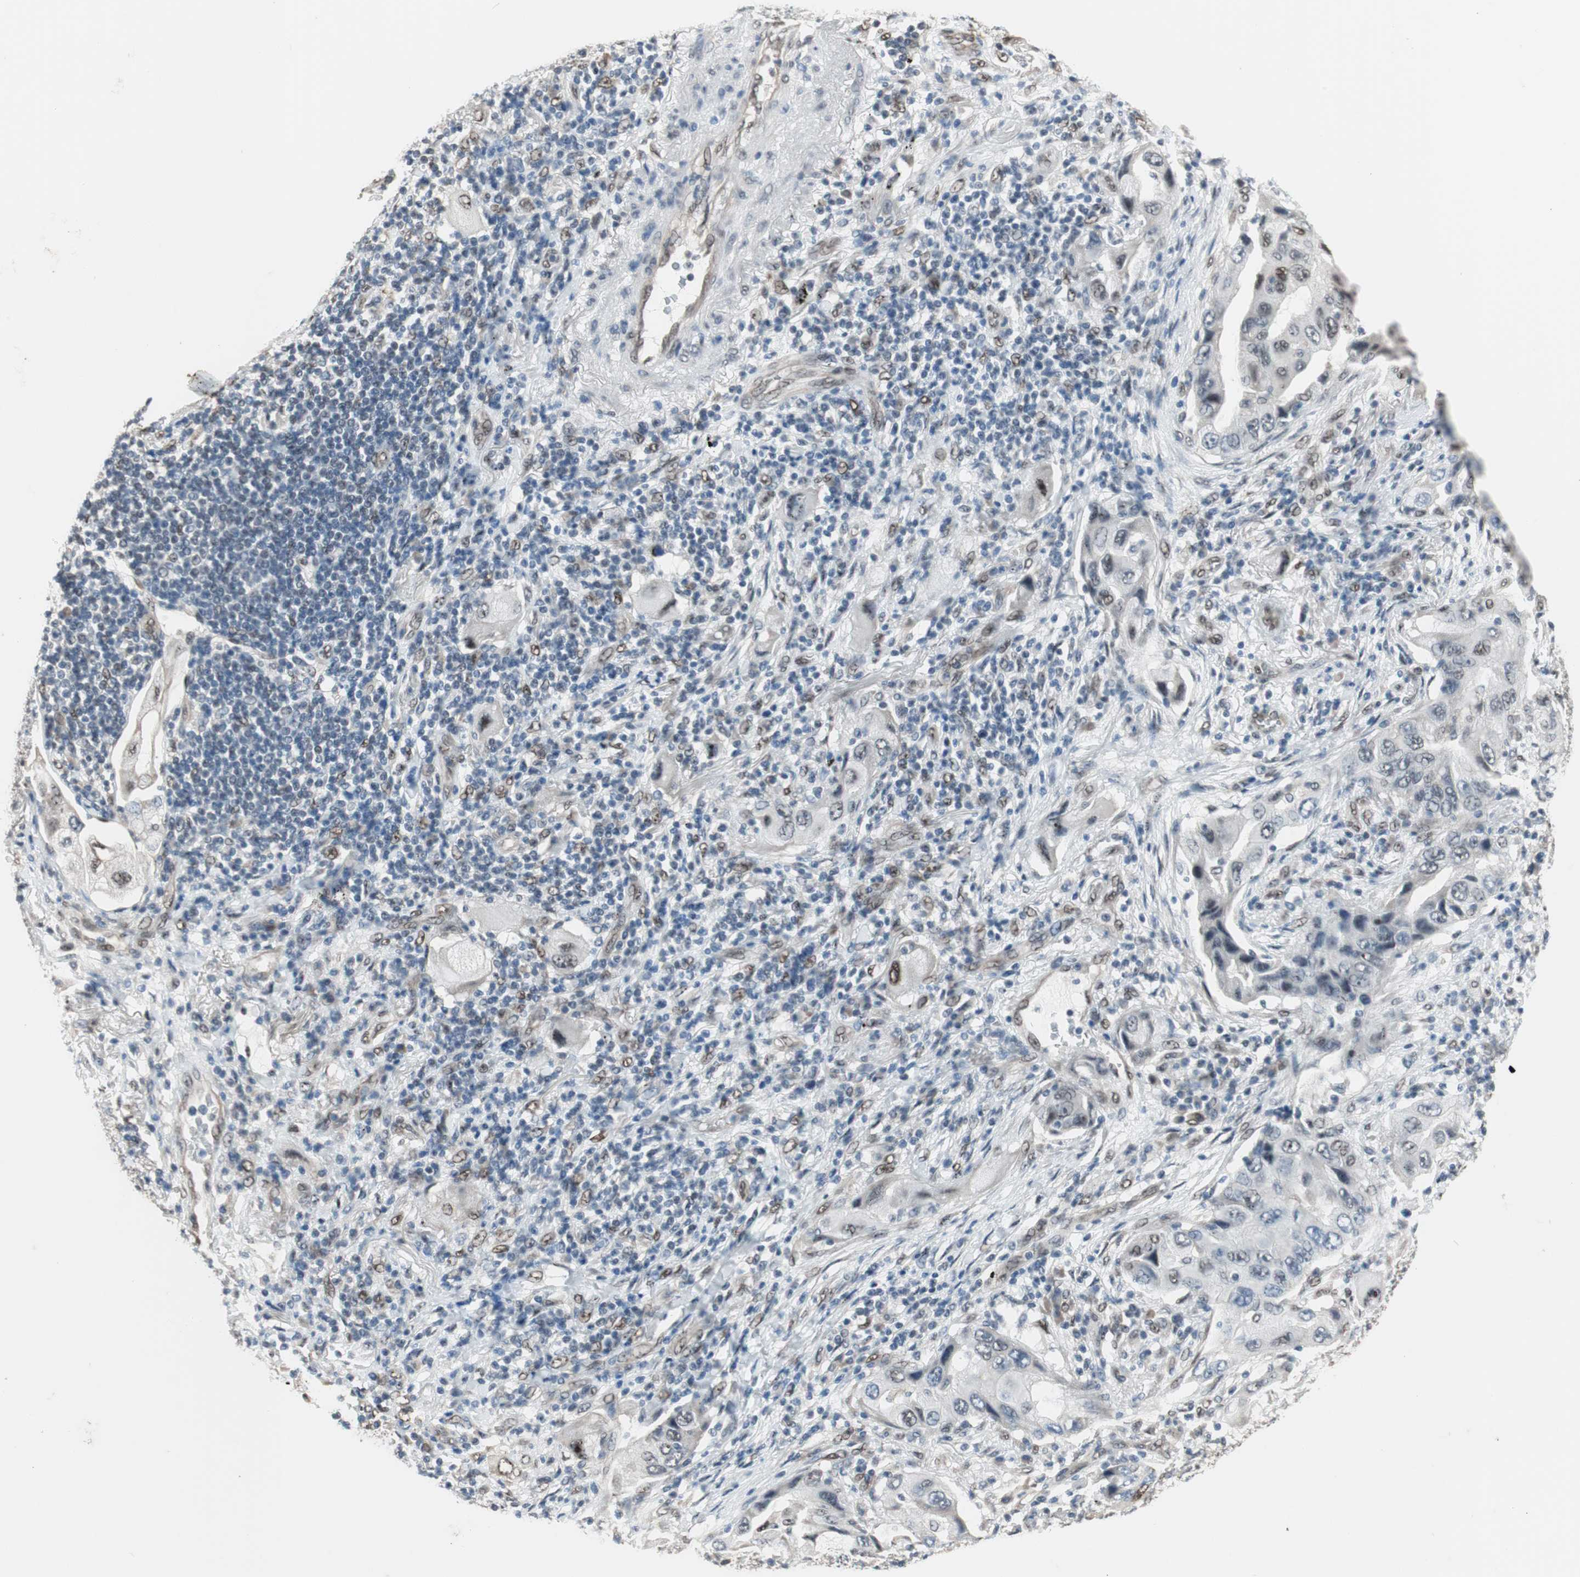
{"staining": {"intensity": "weak", "quantity": "<25%", "location": "nuclear"}, "tissue": "lung cancer", "cell_type": "Tumor cells", "image_type": "cancer", "snomed": [{"axis": "morphology", "description": "Adenocarcinoma, NOS"}, {"axis": "topography", "description": "Lung"}], "caption": "High magnification brightfield microscopy of lung cancer stained with DAB (brown) and counterstained with hematoxylin (blue): tumor cells show no significant staining.", "gene": "PML", "patient": {"sex": "female", "age": 65}}